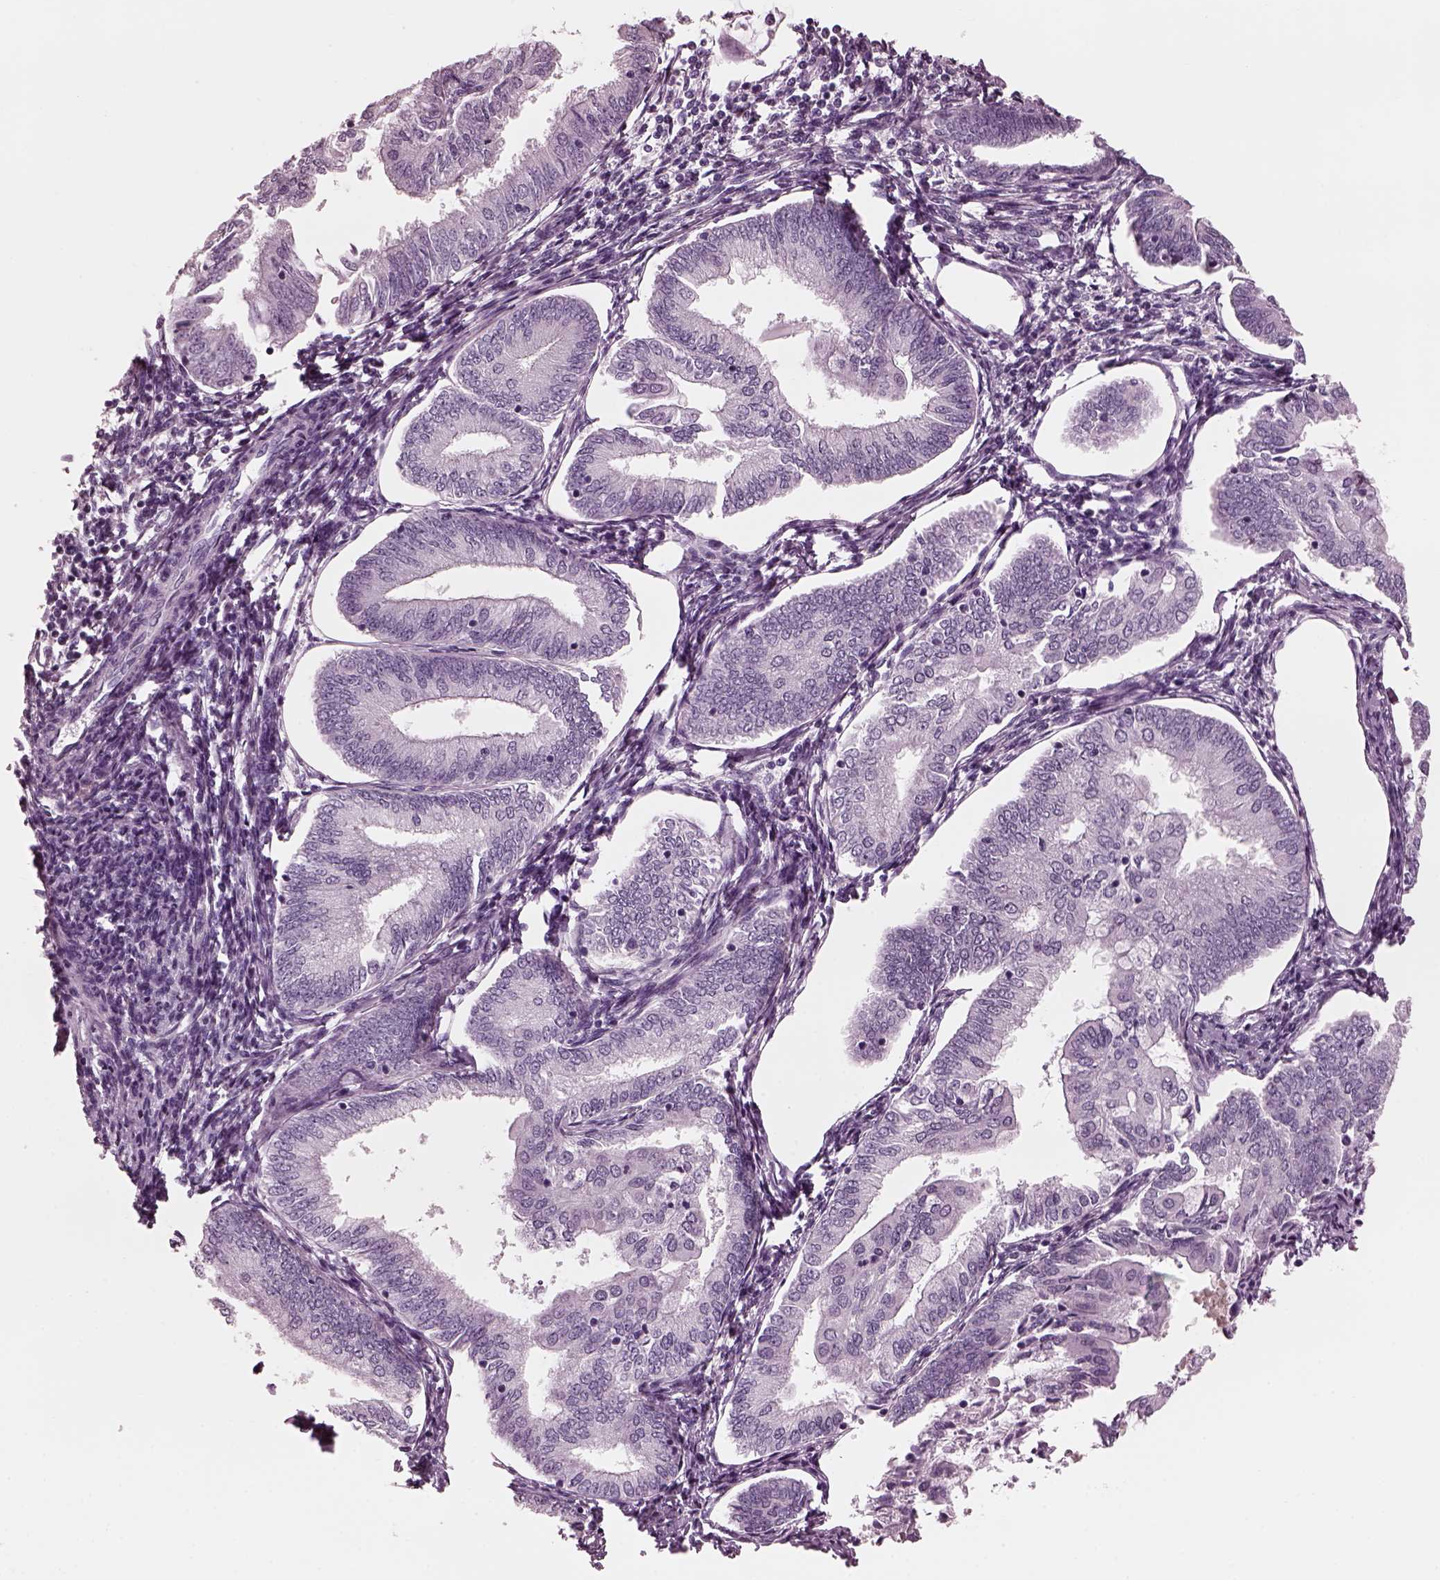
{"staining": {"intensity": "negative", "quantity": "none", "location": "none"}, "tissue": "endometrial cancer", "cell_type": "Tumor cells", "image_type": "cancer", "snomed": [{"axis": "morphology", "description": "Adenocarcinoma, NOS"}, {"axis": "topography", "description": "Endometrium"}], "caption": "An immunohistochemistry (IHC) image of endometrial cancer is shown. There is no staining in tumor cells of endometrial cancer.", "gene": "CGA", "patient": {"sex": "female", "age": 55}}